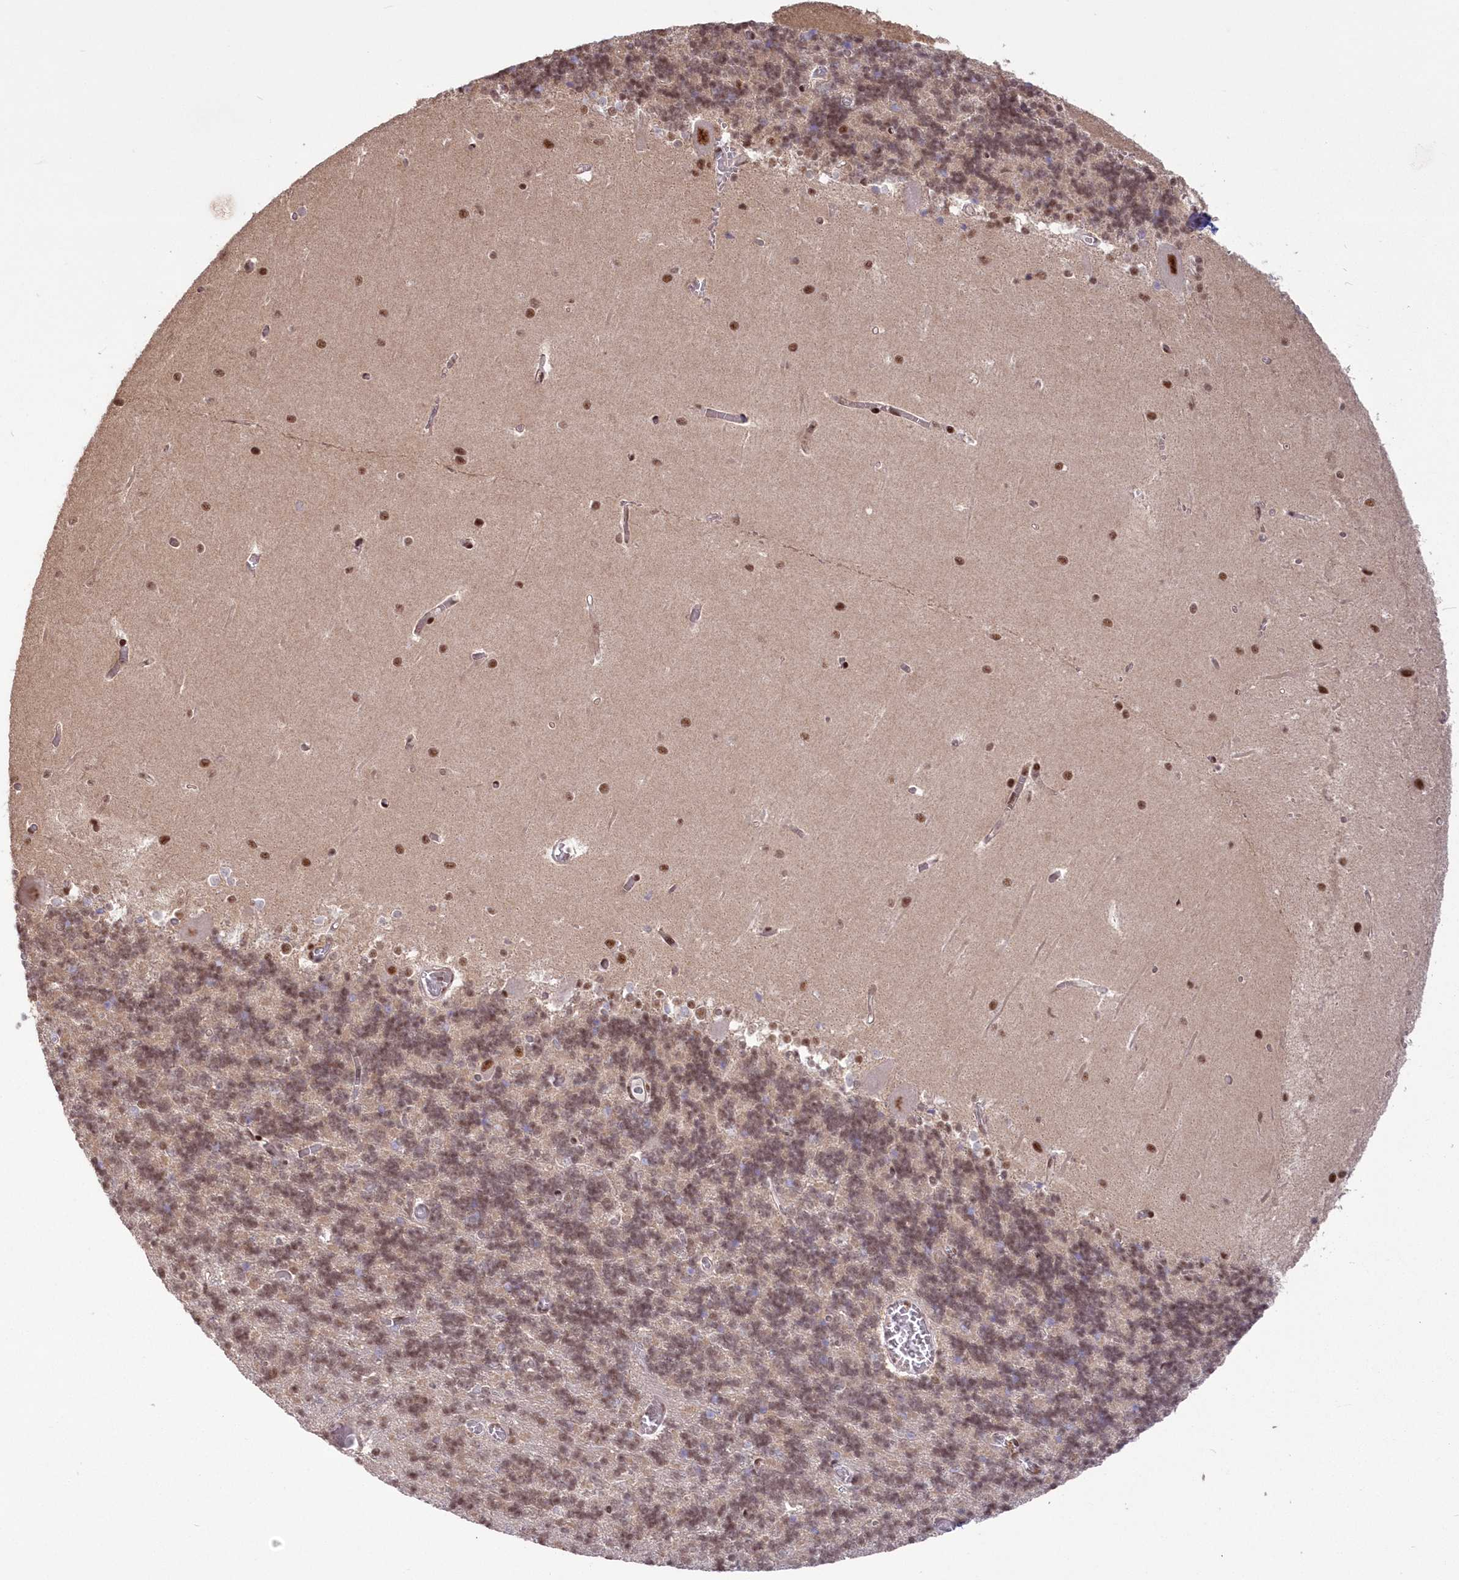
{"staining": {"intensity": "weak", "quantity": "25%-75%", "location": "cytoplasmic/membranous,nuclear"}, "tissue": "cerebellum", "cell_type": "Cells in granular layer", "image_type": "normal", "snomed": [{"axis": "morphology", "description": "Normal tissue, NOS"}, {"axis": "topography", "description": "Cerebellum"}], "caption": "Cerebellum stained with IHC exhibits weak cytoplasmic/membranous,nuclear positivity in about 25%-75% of cells in granular layer.", "gene": "WBP1L", "patient": {"sex": "male", "age": 37}}